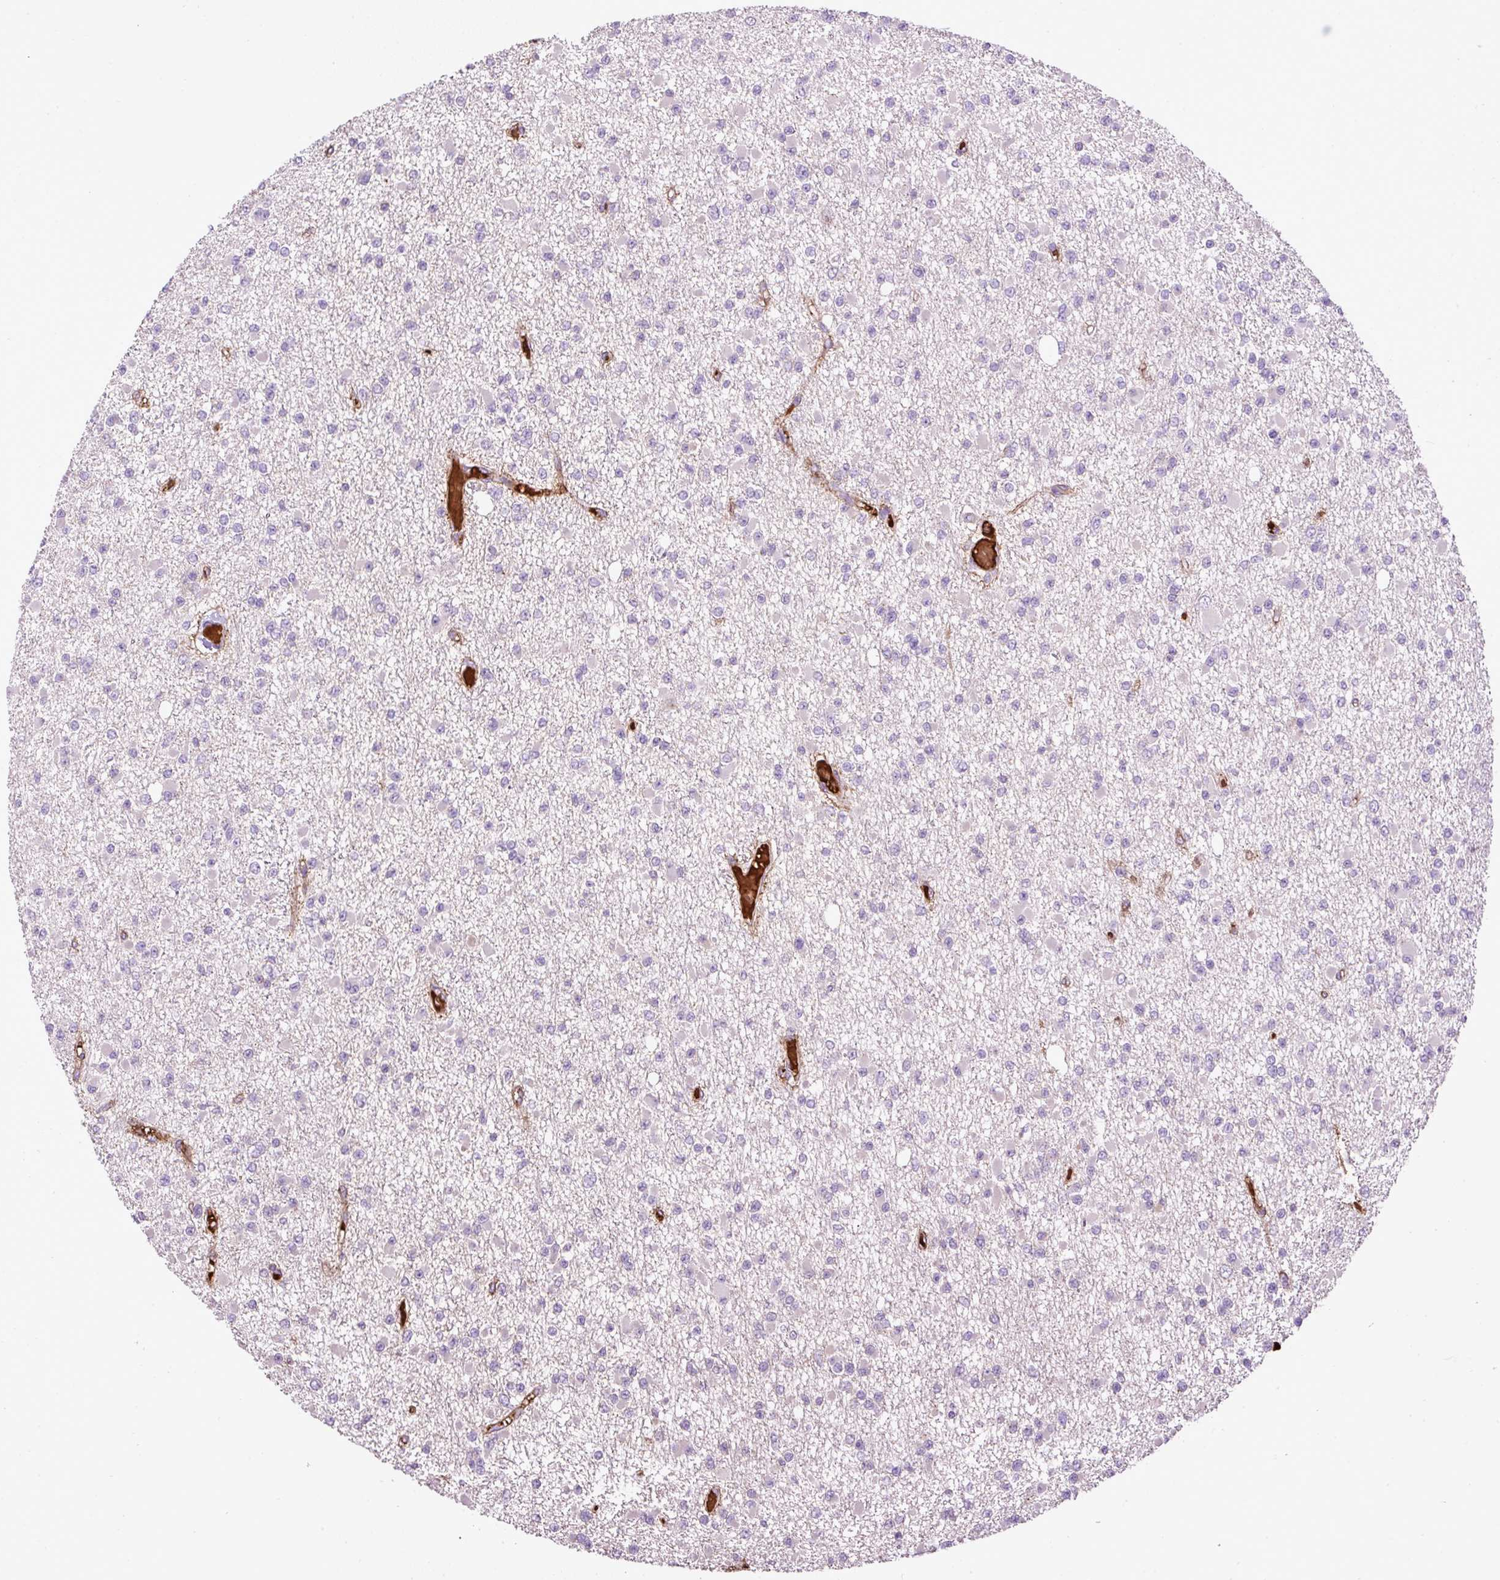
{"staining": {"intensity": "negative", "quantity": "none", "location": "none"}, "tissue": "glioma", "cell_type": "Tumor cells", "image_type": "cancer", "snomed": [{"axis": "morphology", "description": "Glioma, malignant, Low grade"}, {"axis": "topography", "description": "Brain"}], "caption": "The image displays no significant staining in tumor cells of glioma.", "gene": "CXCL13", "patient": {"sex": "female", "age": 22}}